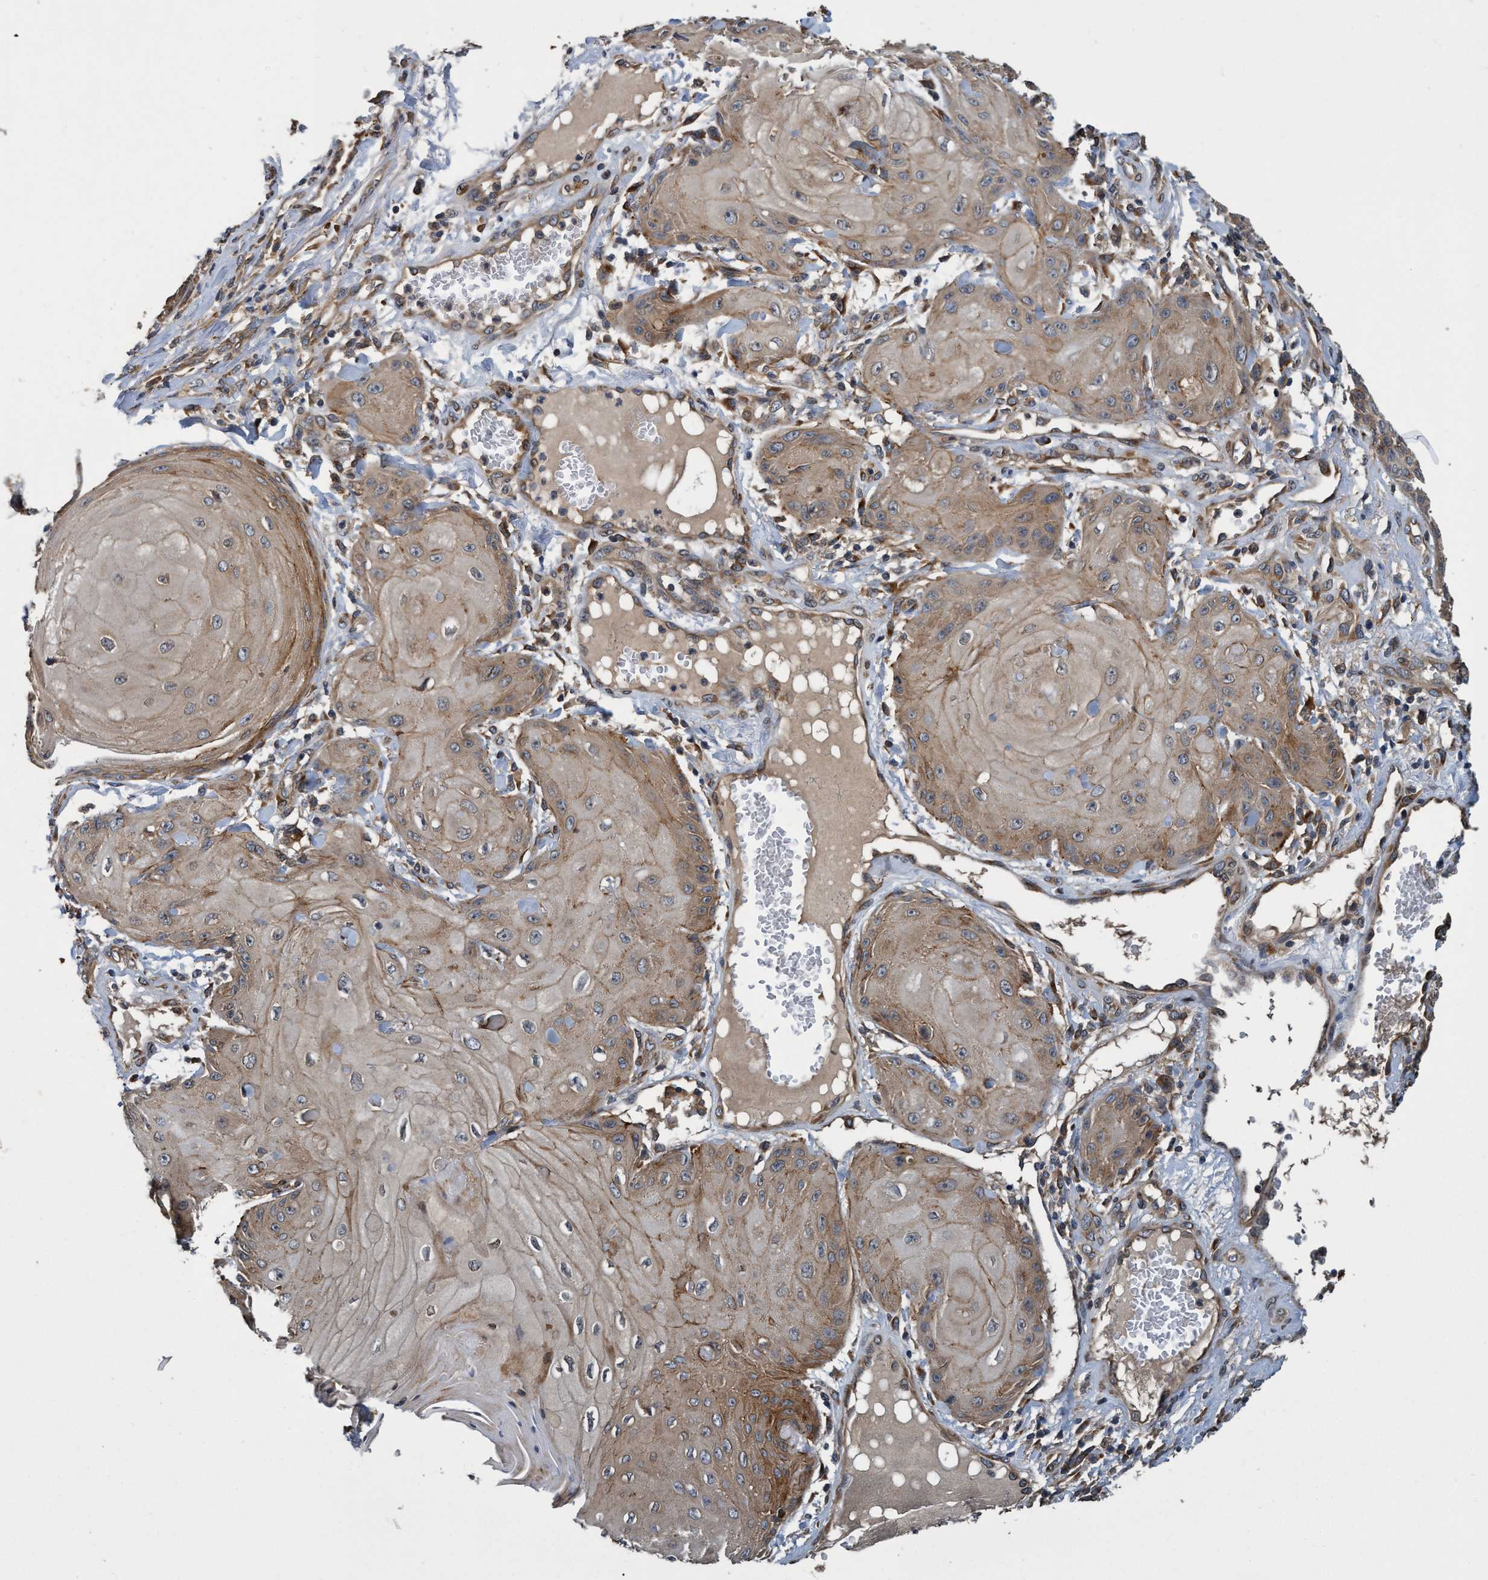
{"staining": {"intensity": "weak", "quantity": "25%-75%", "location": "cytoplasmic/membranous"}, "tissue": "skin cancer", "cell_type": "Tumor cells", "image_type": "cancer", "snomed": [{"axis": "morphology", "description": "Squamous cell carcinoma, NOS"}, {"axis": "topography", "description": "Skin"}], "caption": "Protein staining demonstrates weak cytoplasmic/membranous positivity in about 25%-75% of tumor cells in skin cancer.", "gene": "MACC1", "patient": {"sex": "male", "age": 74}}